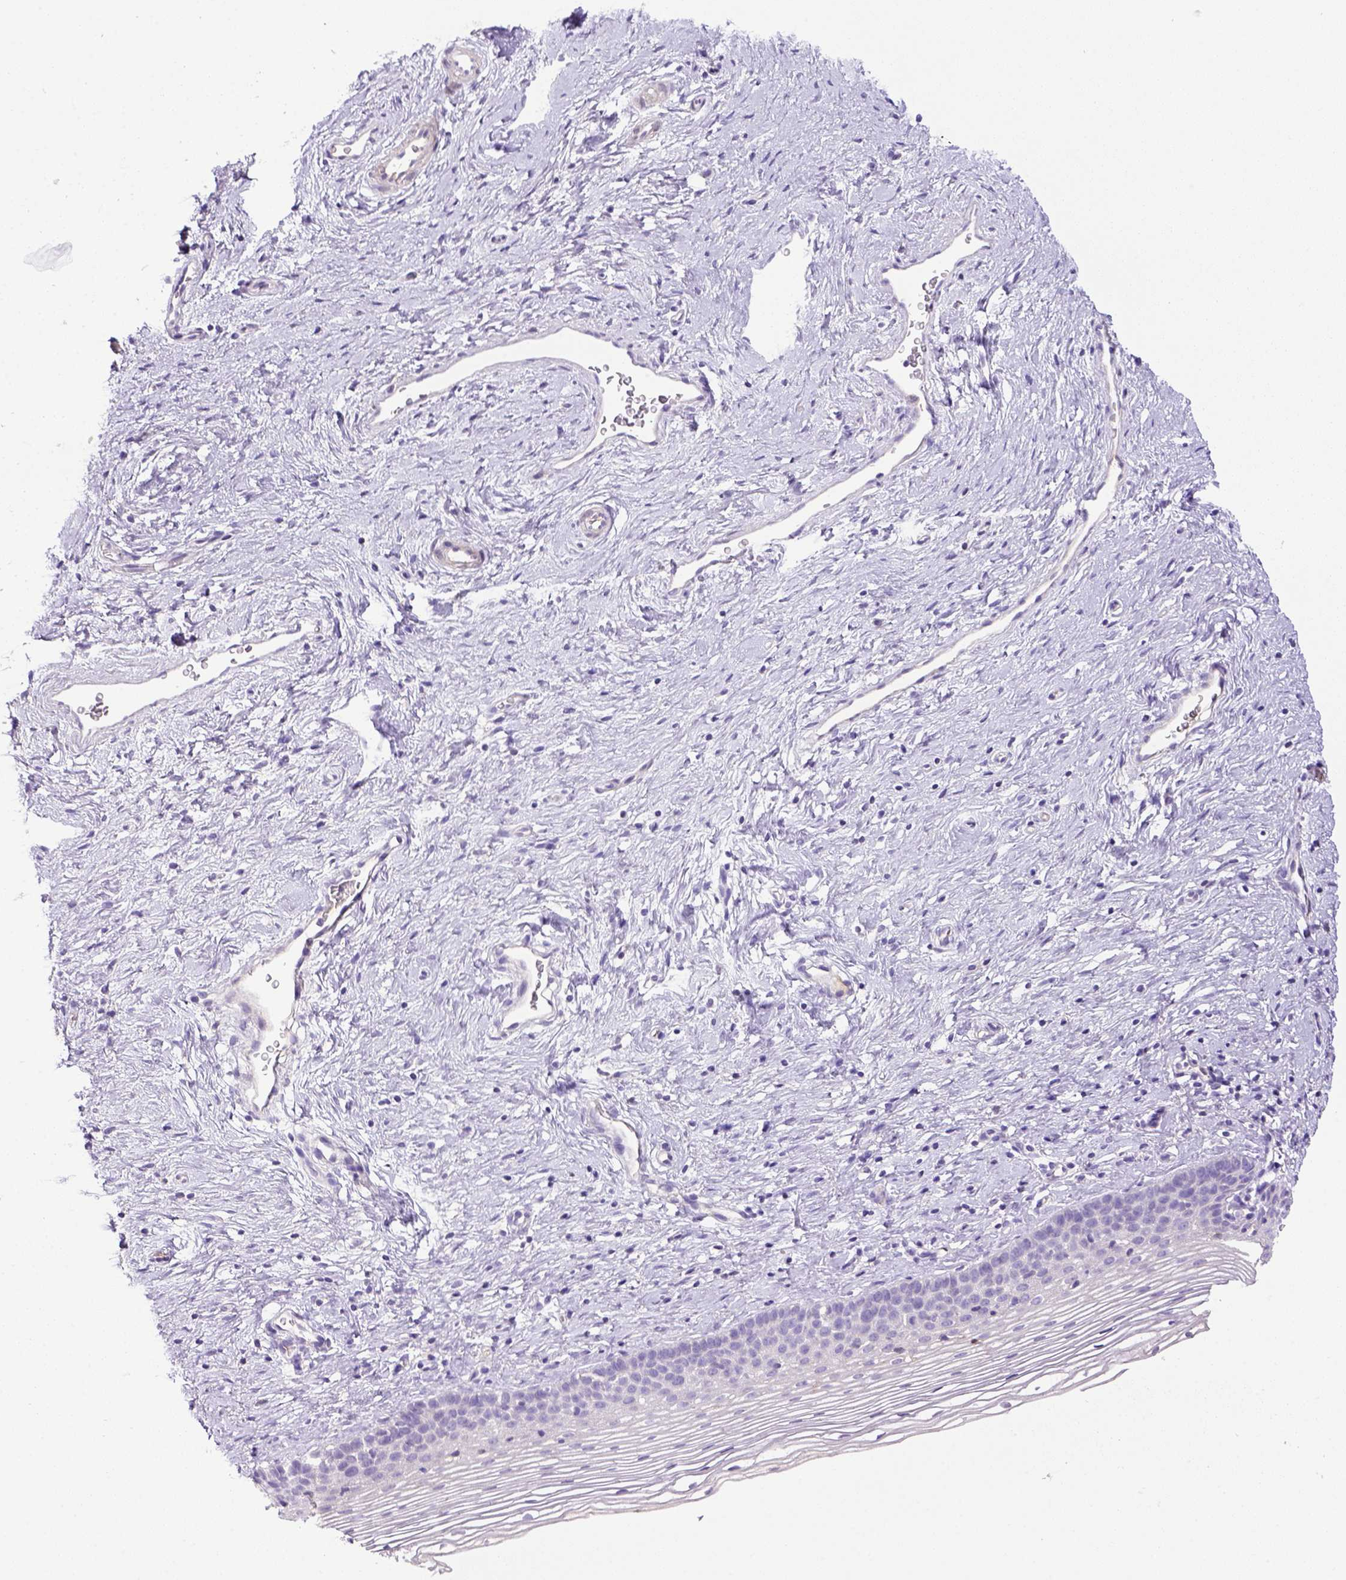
{"staining": {"intensity": "negative", "quantity": "none", "location": "none"}, "tissue": "cervix", "cell_type": "Glandular cells", "image_type": "normal", "snomed": [{"axis": "morphology", "description": "Normal tissue, NOS"}, {"axis": "topography", "description": "Cervix"}], "caption": "Immunohistochemistry of unremarkable human cervix exhibits no positivity in glandular cells.", "gene": "ITIH4", "patient": {"sex": "female", "age": 39}}